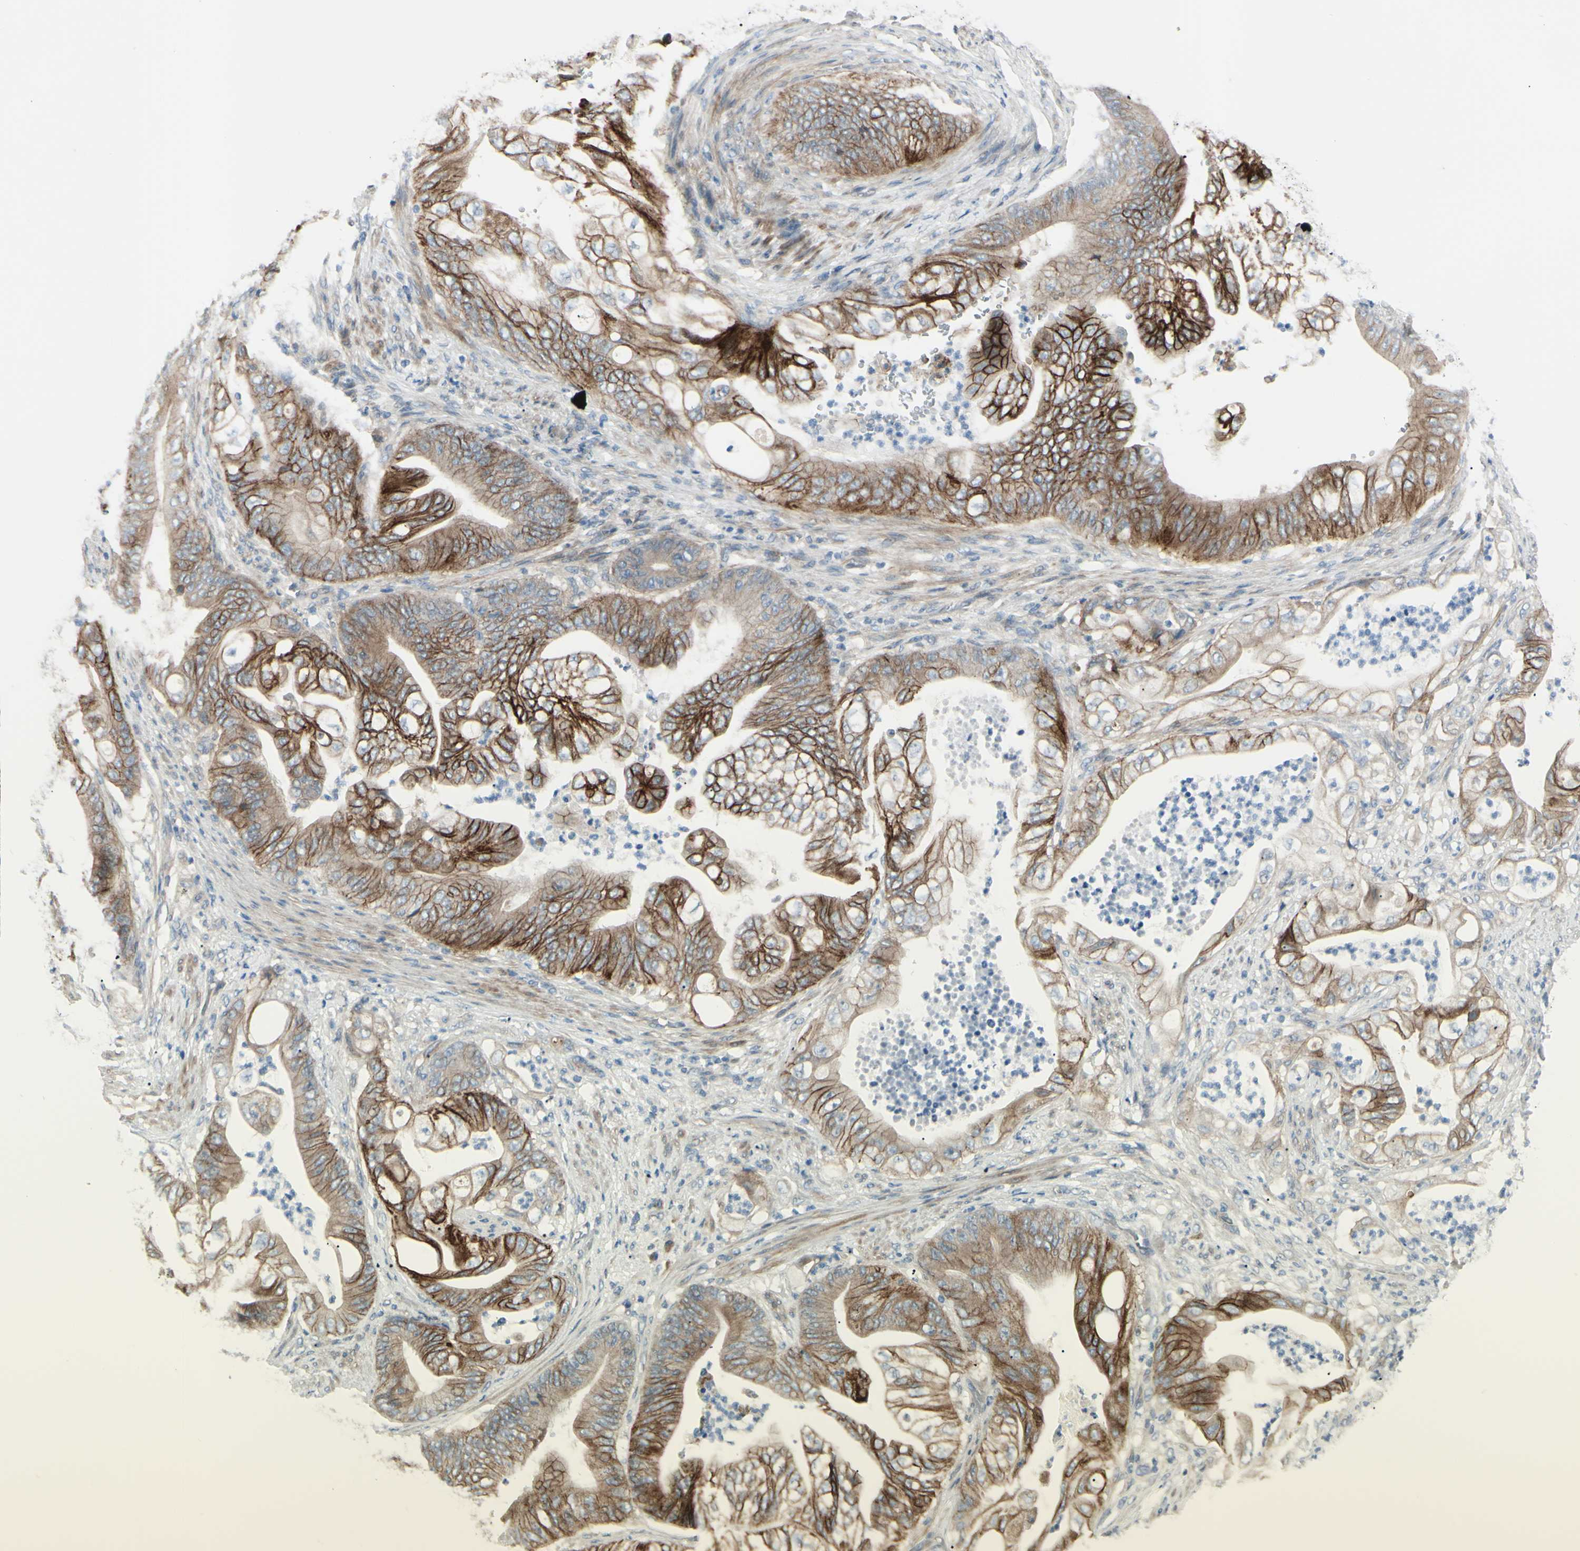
{"staining": {"intensity": "strong", "quantity": ">75%", "location": "cytoplasmic/membranous"}, "tissue": "stomach cancer", "cell_type": "Tumor cells", "image_type": "cancer", "snomed": [{"axis": "morphology", "description": "Adenocarcinoma, NOS"}, {"axis": "topography", "description": "Stomach"}], "caption": "This is an image of IHC staining of stomach cancer (adenocarcinoma), which shows strong staining in the cytoplasmic/membranous of tumor cells.", "gene": "LRRK1", "patient": {"sex": "female", "age": 73}}